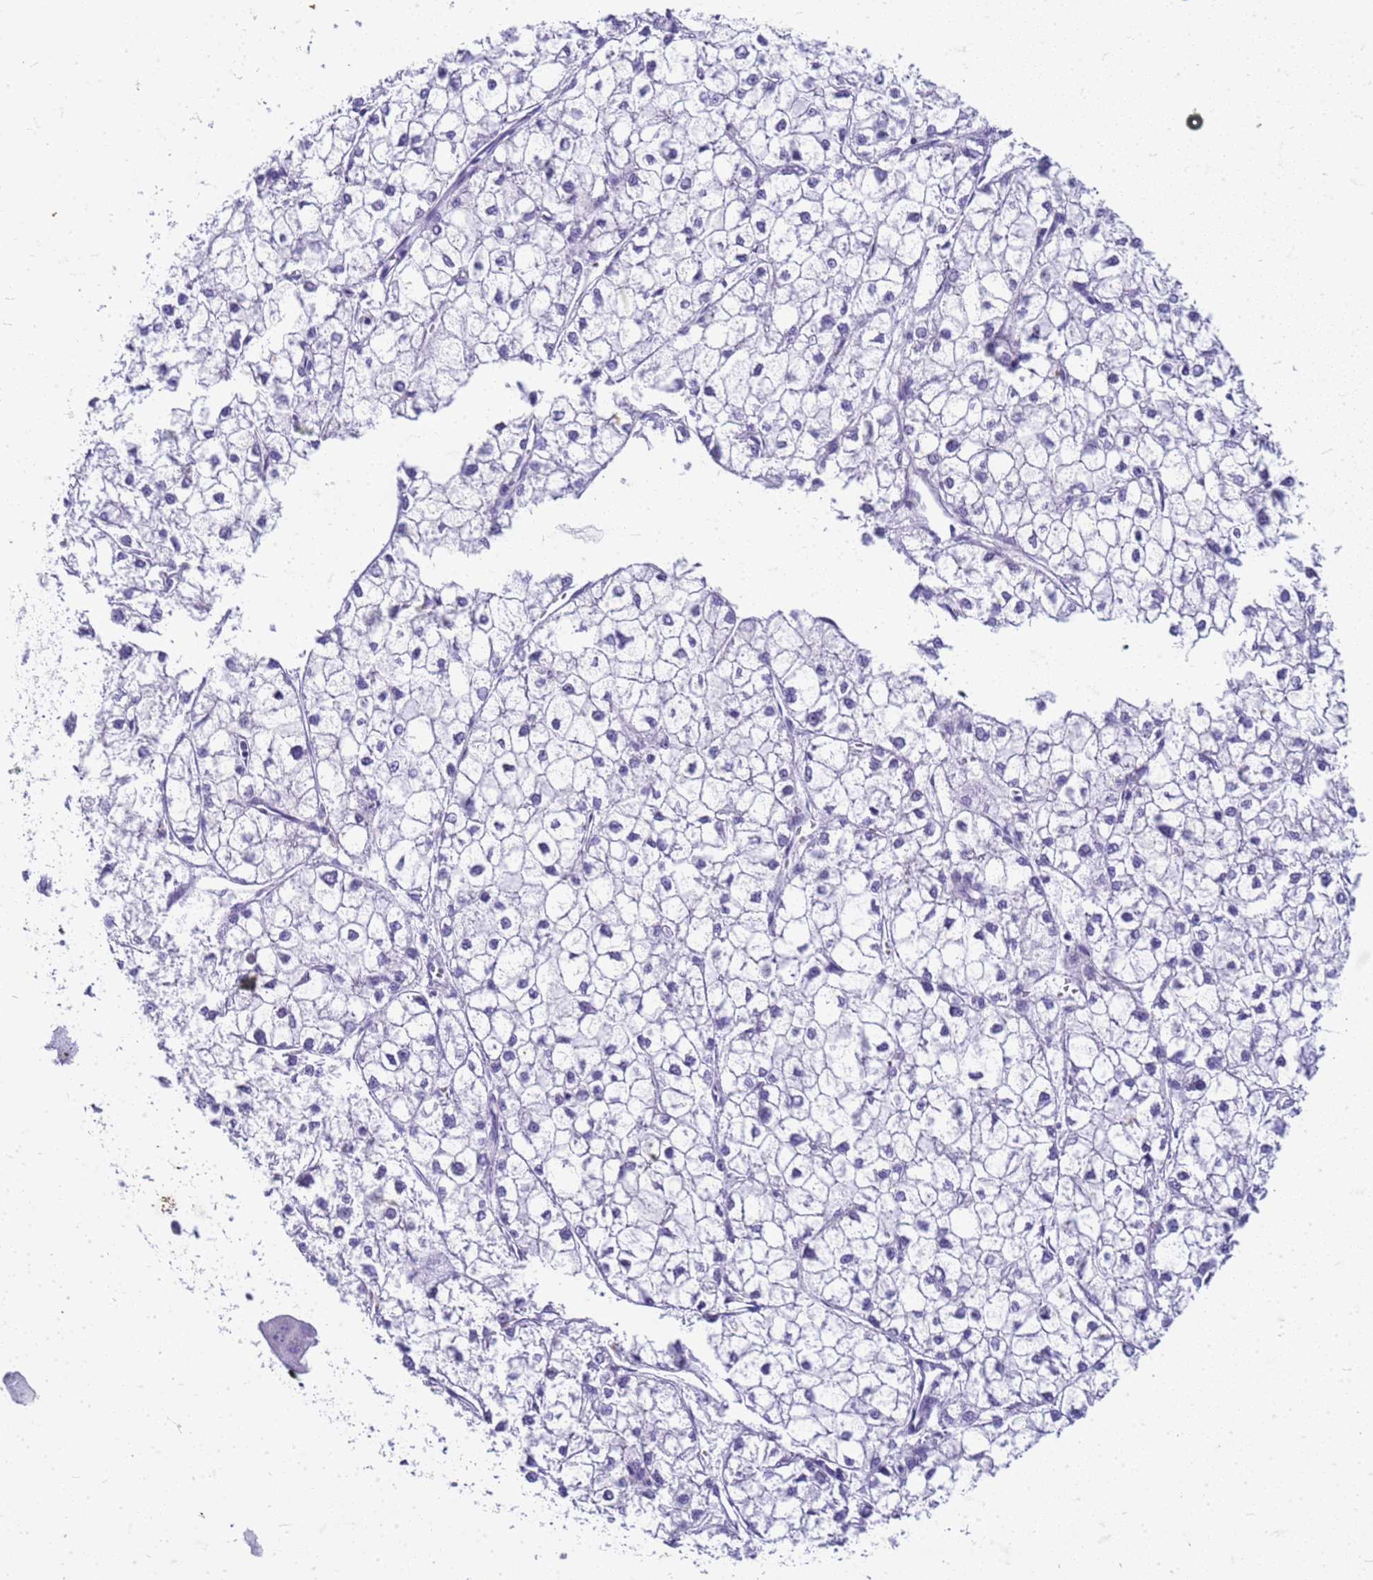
{"staining": {"intensity": "negative", "quantity": "none", "location": "none"}, "tissue": "liver cancer", "cell_type": "Tumor cells", "image_type": "cancer", "snomed": [{"axis": "morphology", "description": "Carcinoma, Hepatocellular, NOS"}, {"axis": "topography", "description": "Liver"}], "caption": "There is no significant positivity in tumor cells of liver cancer. Nuclei are stained in blue.", "gene": "CFAP100", "patient": {"sex": "female", "age": 43}}